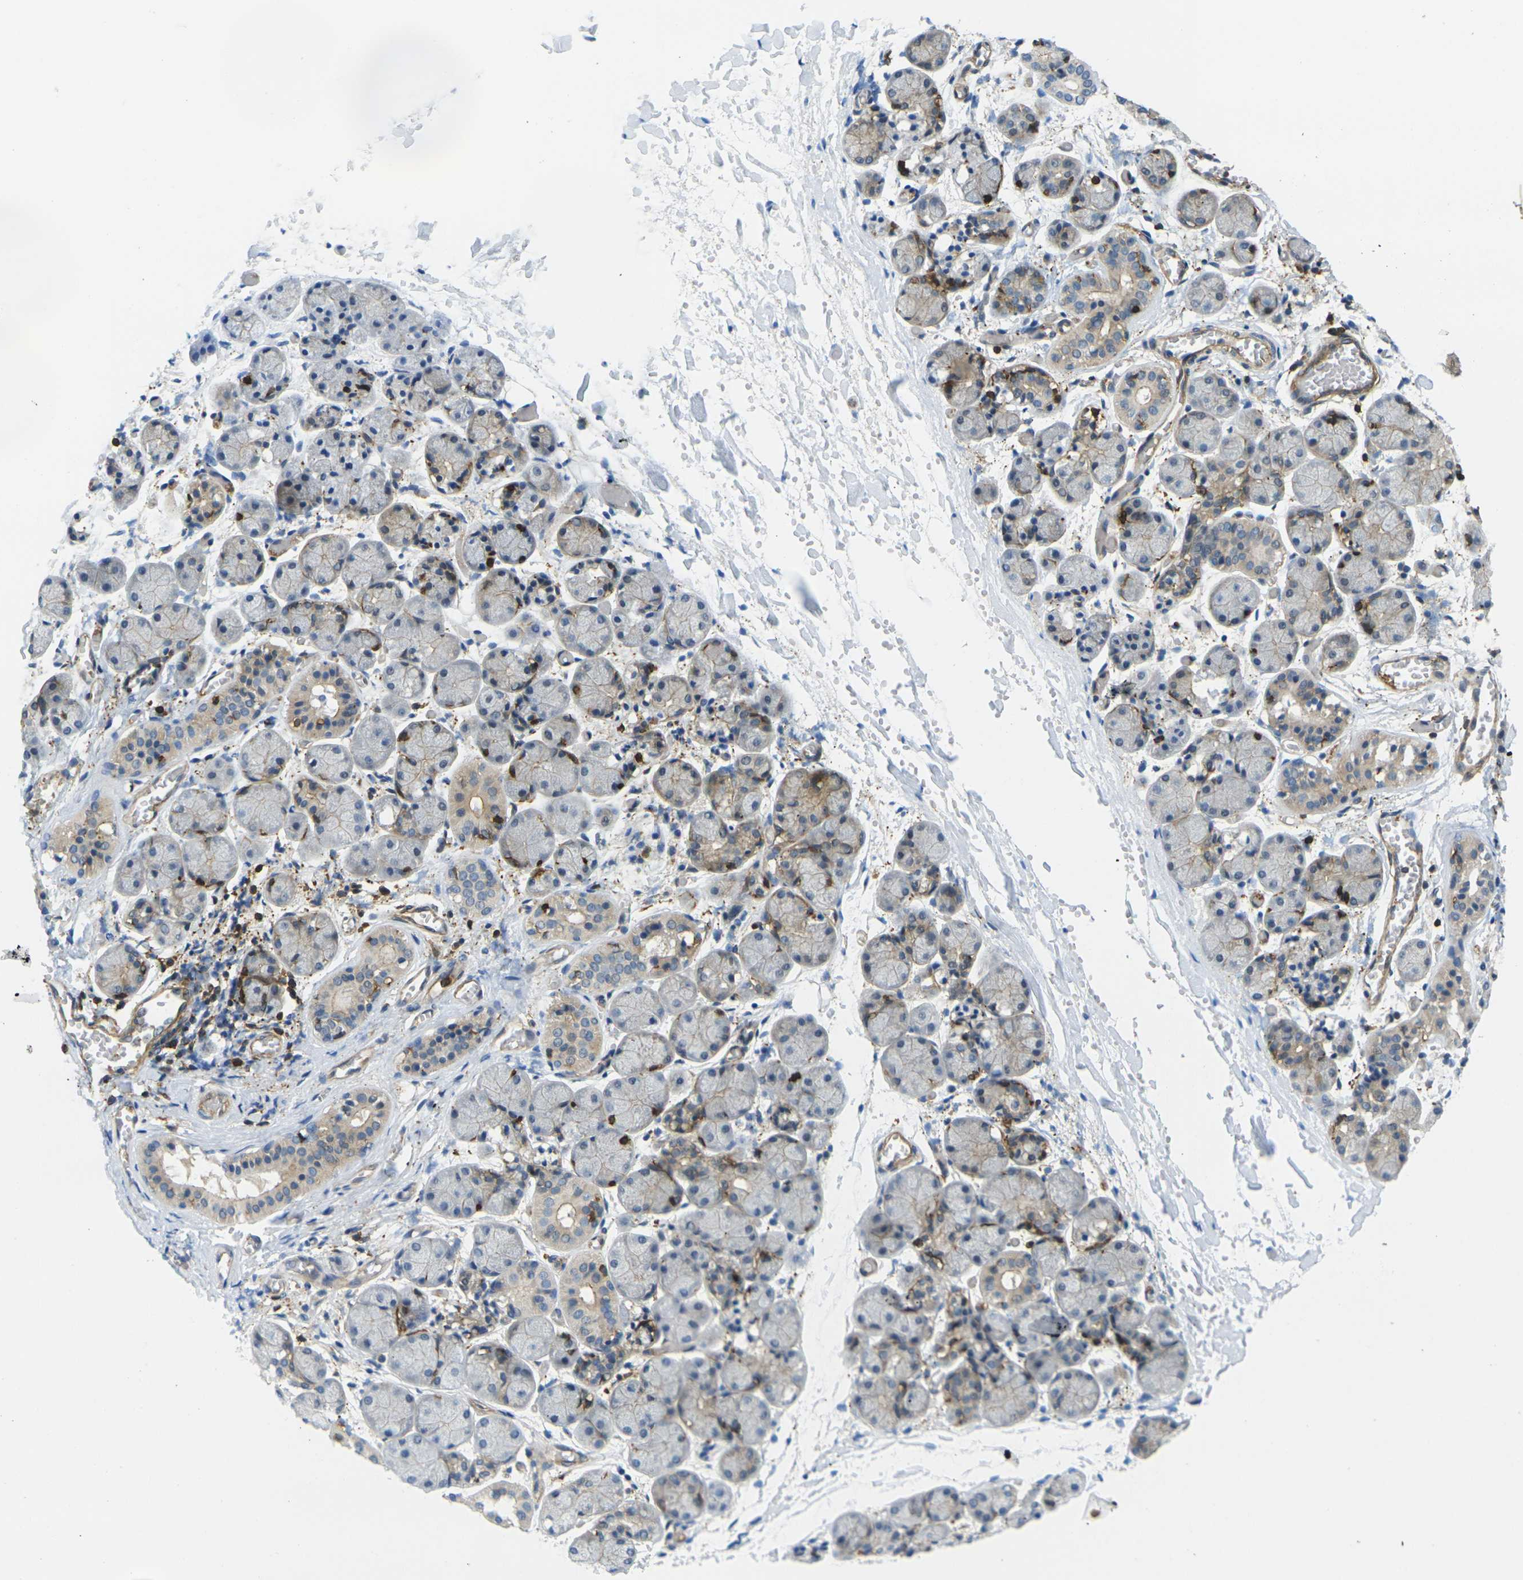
{"staining": {"intensity": "moderate", "quantity": "25%-75%", "location": "cytoplasmic/membranous"}, "tissue": "salivary gland", "cell_type": "Glandular cells", "image_type": "normal", "snomed": [{"axis": "morphology", "description": "Normal tissue, NOS"}, {"axis": "topography", "description": "Salivary gland"}], "caption": "High-power microscopy captured an immunohistochemistry (IHC) micrograph of normal salivary gland, revealing moderate cytoplasmic/membranous expression in approximately 25%-75% of glandular cells. (Brightfield microscopy of DAB IHC at high magnification).", "gene": "LASP1", "patient": {"sex": "female", "age": 24}}